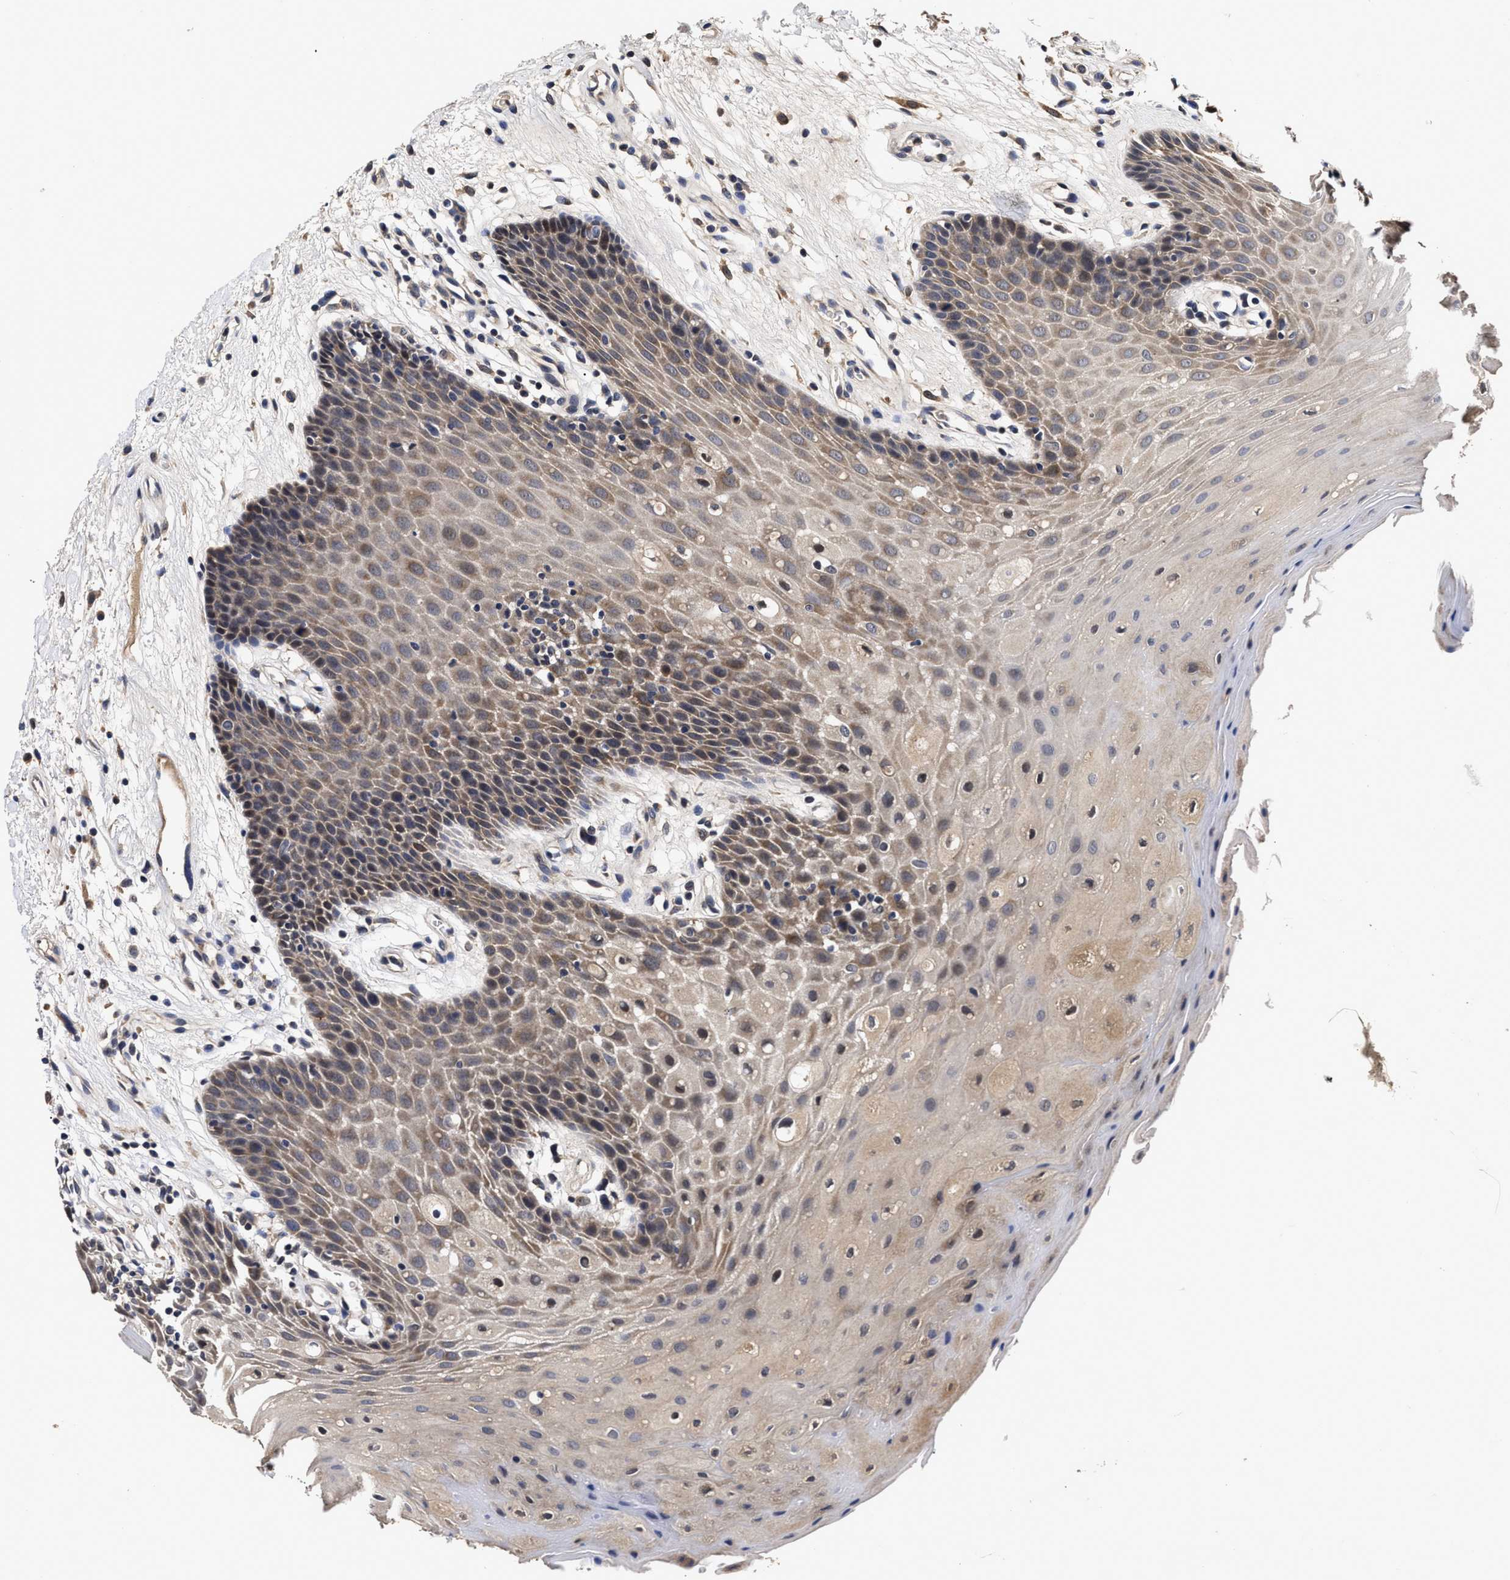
{"staining": {"intensity": "moderate", "quantity": ">75%", "location": "cytoplasmic/membranous"}, "tissue": "oral mucosa", "cell_type": "Squamous epithelial cells", "image_type": "normal", "snomed": [{"axis": "morphology", "description": "Normal tissue, NOS"}, {"axis": "morphology", "description": "Squamous cell carcinoma, NOS"}, {"axis": "topography", "description": "Oral tissue"}, {"axis": "topography", "description": "Head-Neck"}], "caption": "The histopathology image exhibits a brown stain indicating the presence of a protein in the cytoplasmic/membranous of squamous epithelial cells in oral mucosa.", "gene": "SOCS5", "patient": {"sex": "male", "age": 71}}